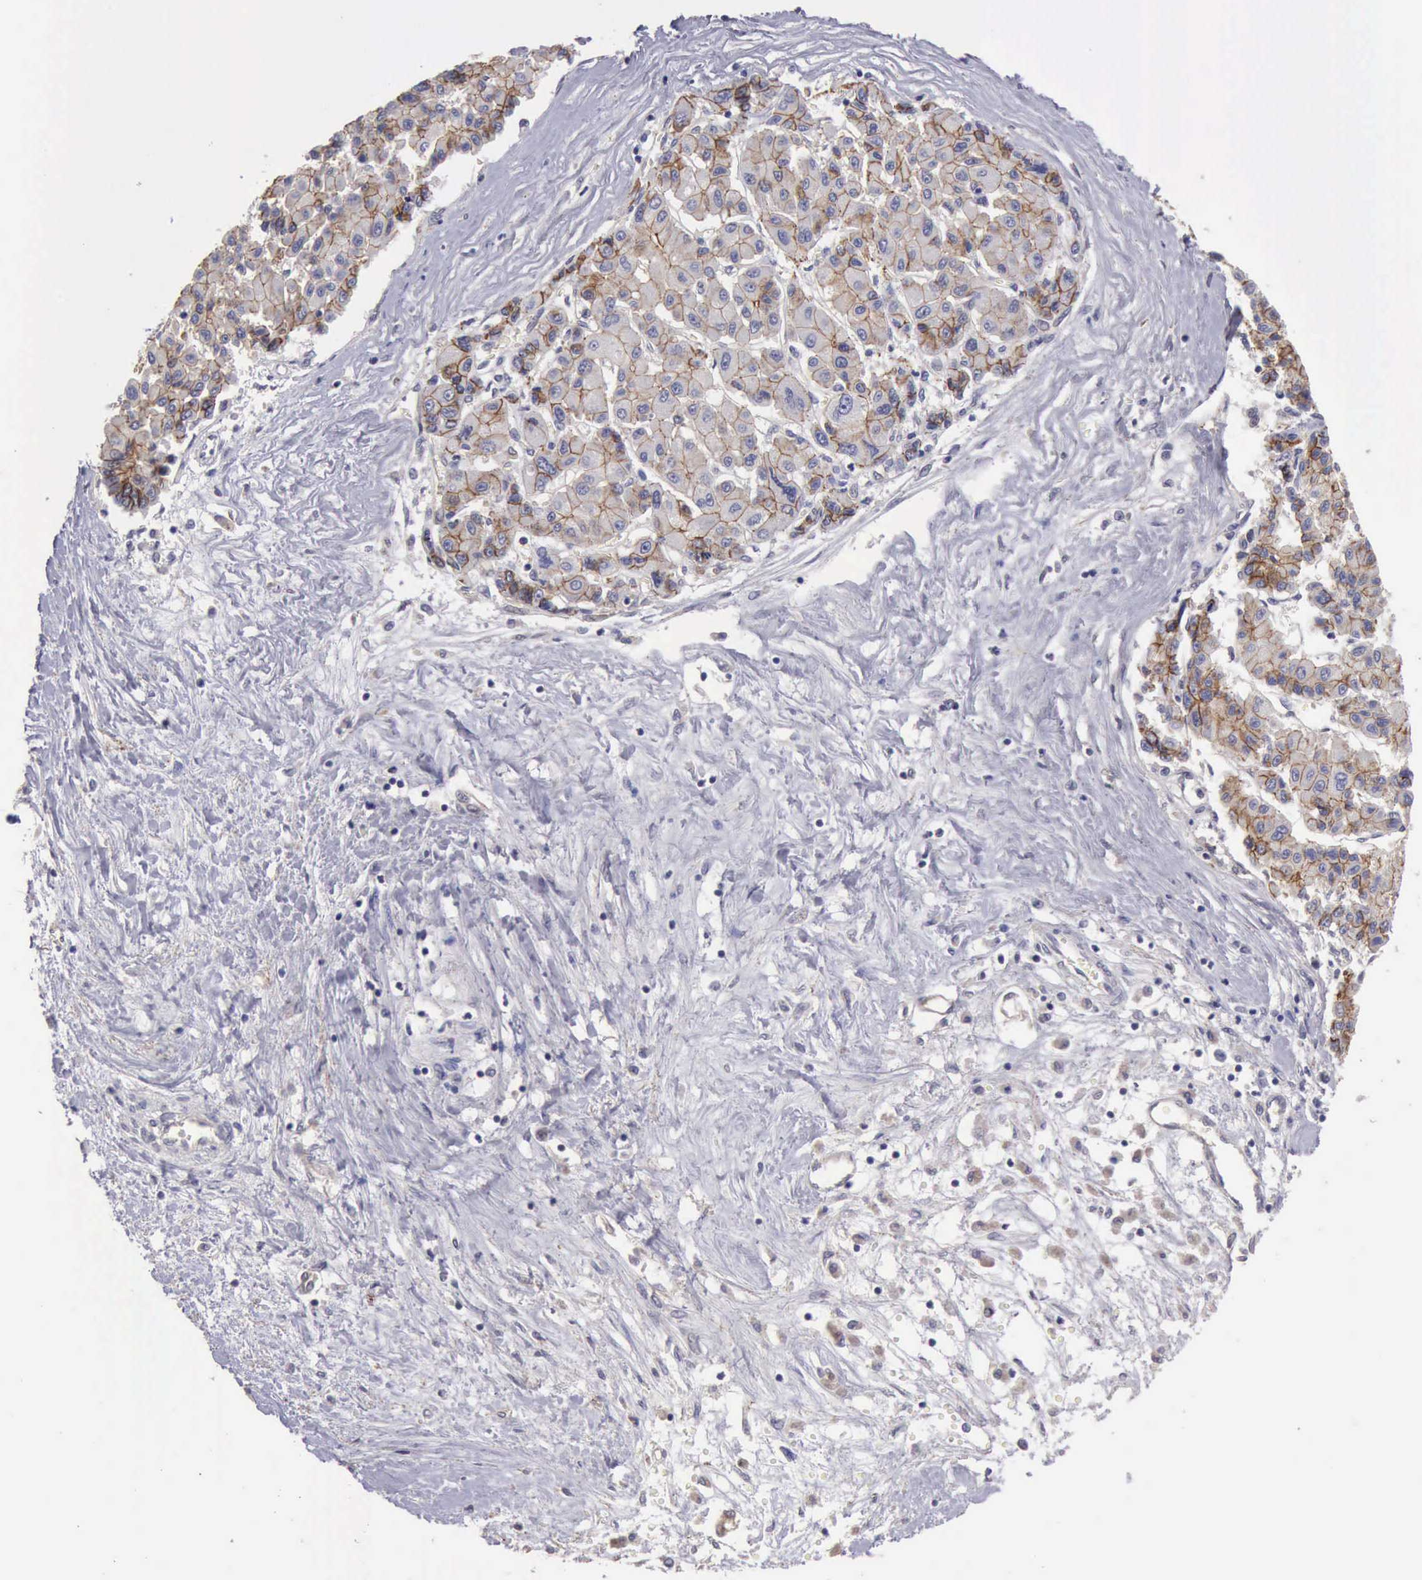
{"staining": {"intensity": "moderate", "quantity": "25%-75%", "location": "cytoplasmic/membranous"}, "tissue": "liver cancer", "cell_type": "Tumor cells", "image_type": "cancer", "snomed": [{"axis": "morphology", "description": "Carcinoma, Hepatocellular, NOS"}, {"axis": "topography", "description": "Liver"}], "caption": "Protein staining exhibits moderate cytoplasmic/membranous staining in about 25%-75% of tumor cells in hepatocellular carcinoma (liver). (Stains: DAB (3,3'-diaminobenzidine) in brown, nuclei in blue, Microscopy: brightfield microscopy at high magnification).", "gene": "KCND1", "patient": {"sex": "male", "age": 64}}